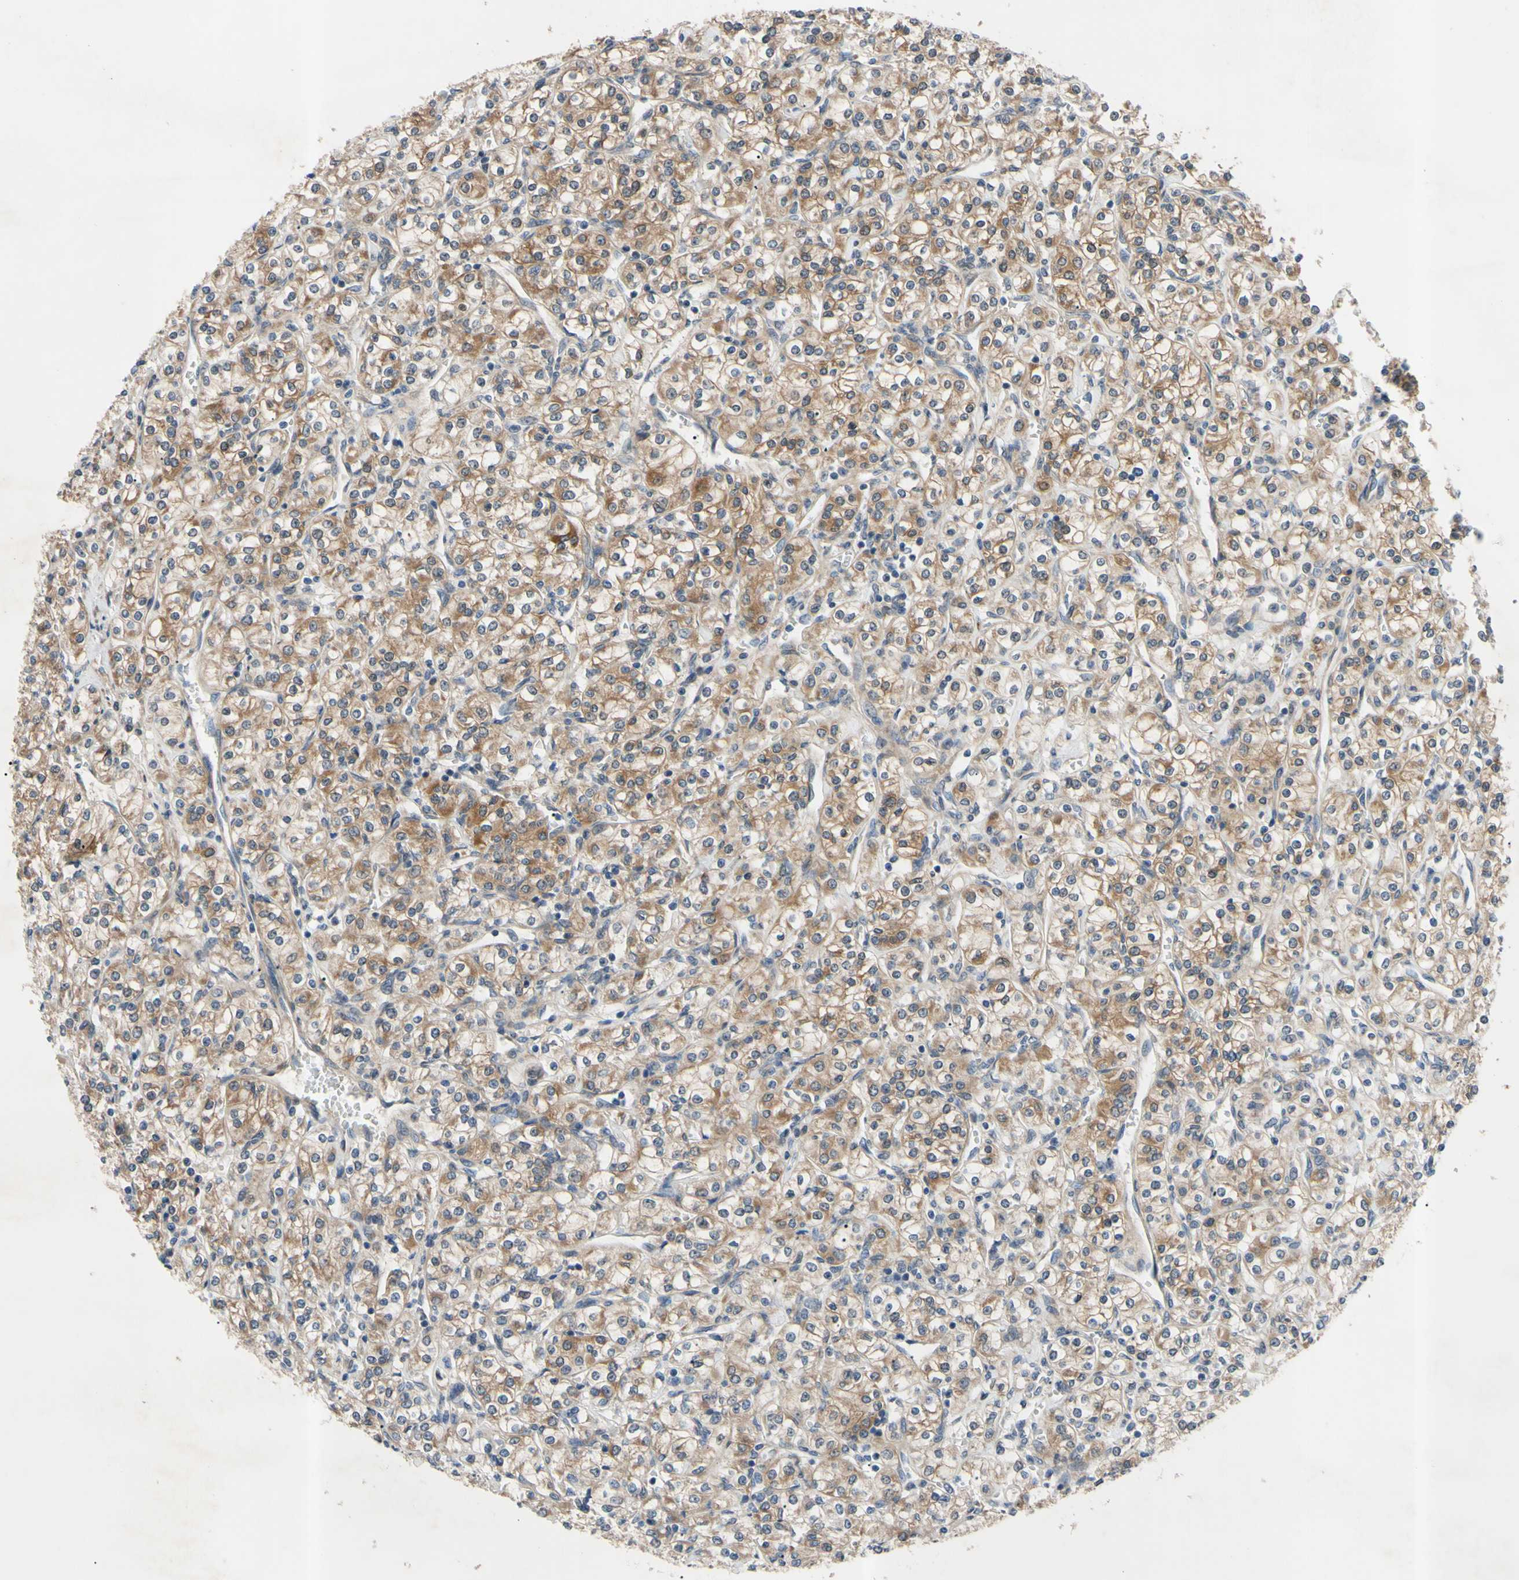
{"staining": {"intensity": "moderate", "quantity": ">75%", "location": "cytoplasmic/membranous"}, "tissue": "renal cancer", "cell_type": "Tumor cells", "image_type": "cancer", "snomed": [{"axis": "morphology", "description": "Adenocarcinoma, NOS"}, {"axis": "topography", "description": "Kidney"}], "caption": "High-power microscopy captured an immunohistochemistry image of renal cancer (adenocarcinoma), revealing moderate cytoplasmic/membranous staining in approximately >75% of tumor cells.", "gene": "SVIL", "patient": {"sex": "male", "age": 77}}